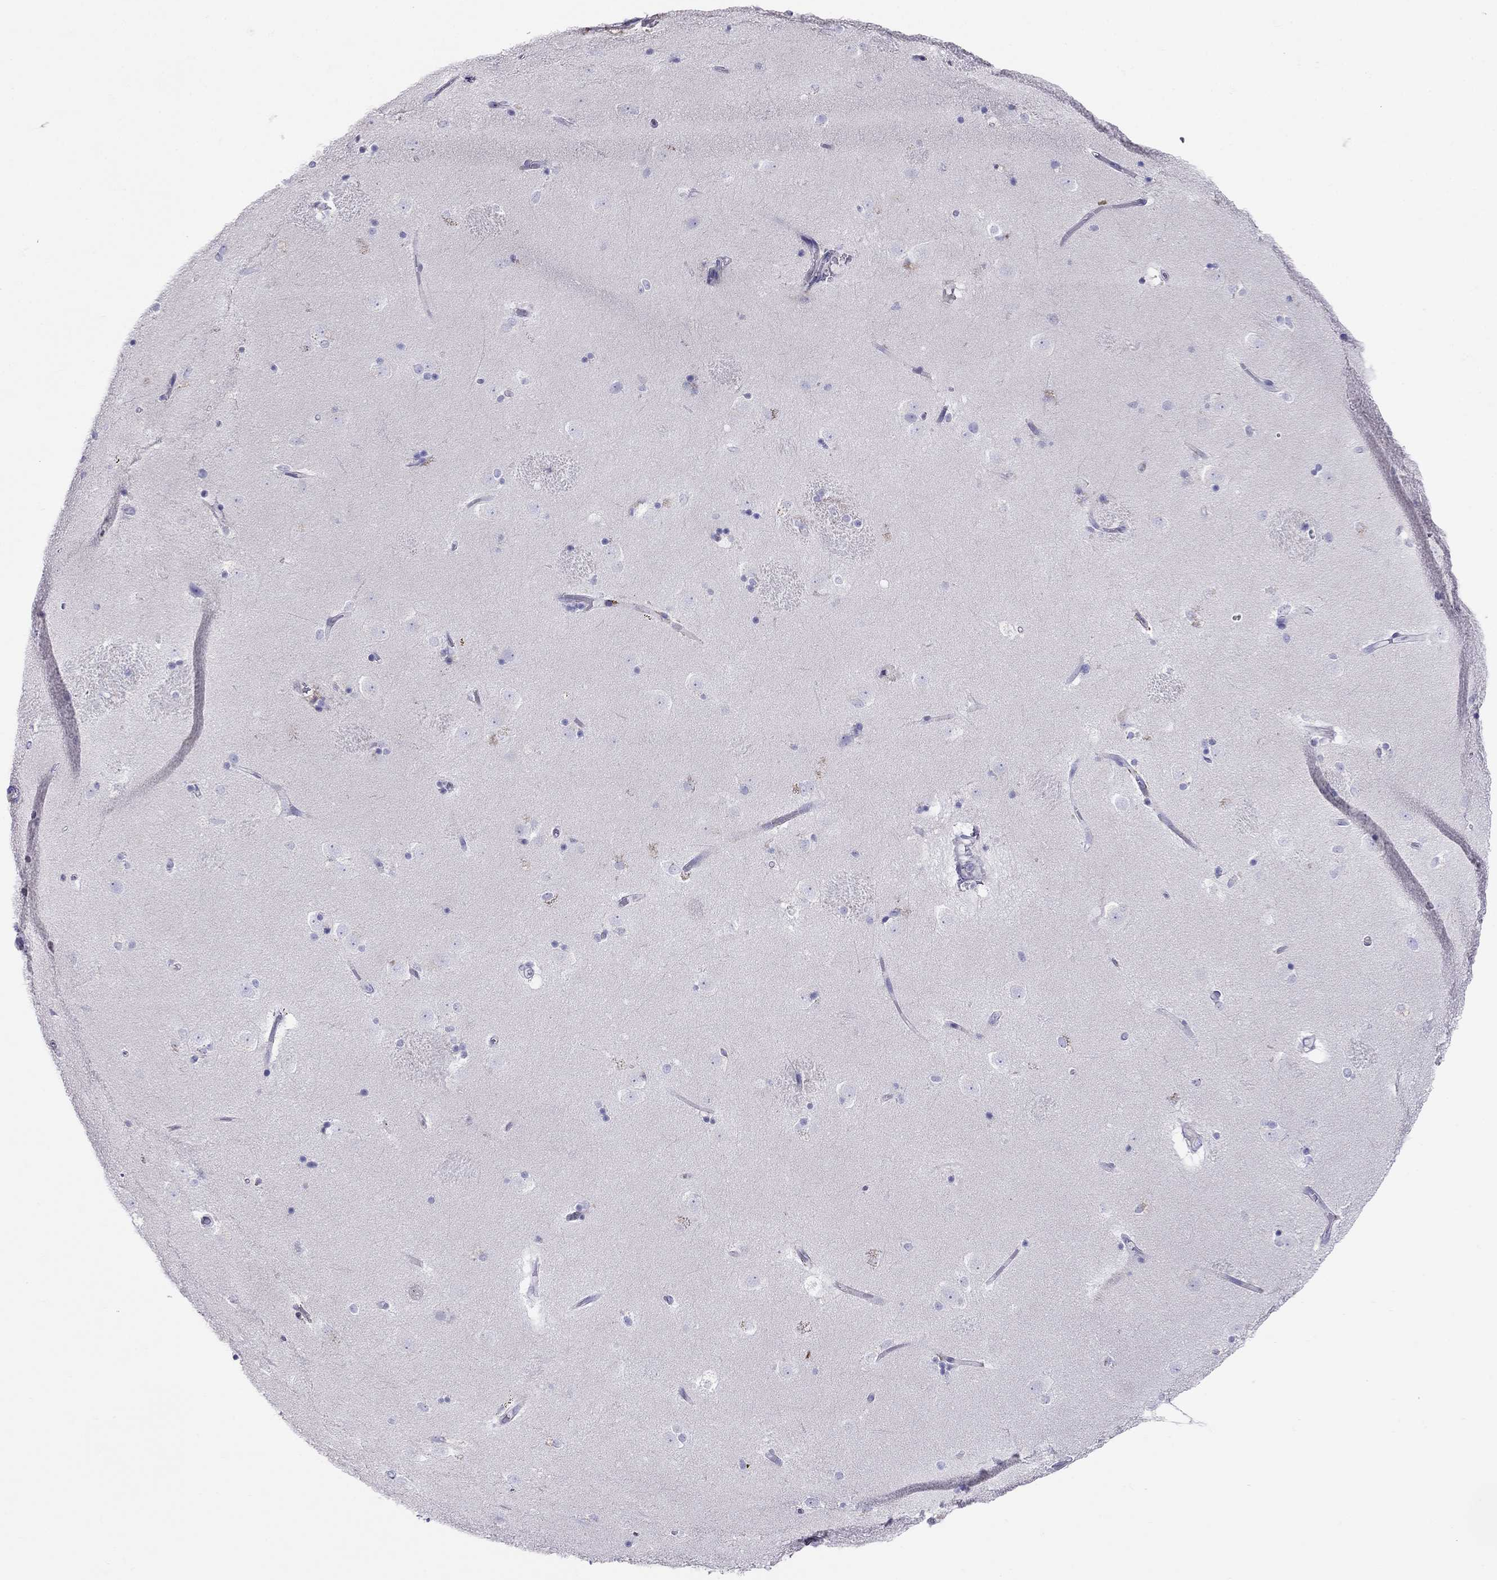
{"staining": {"intensity": "negative", "quantity": "none", "location": "none"}, "tissue": "caudate", "cell_type": "Glial cells", "image_type": "normal", "snomed": [{"axis": "morphology", "description": "Normal tissue, NOS"}, {"axis": "topography", "description": "Lateral ventricle wall"}], "caption": "Glial cells show no significant protein positivity in benign caudate. Nuclei are stained in blue.", "gene": "CLPSL2", "patient": {"sex": "male", "age": 51}}